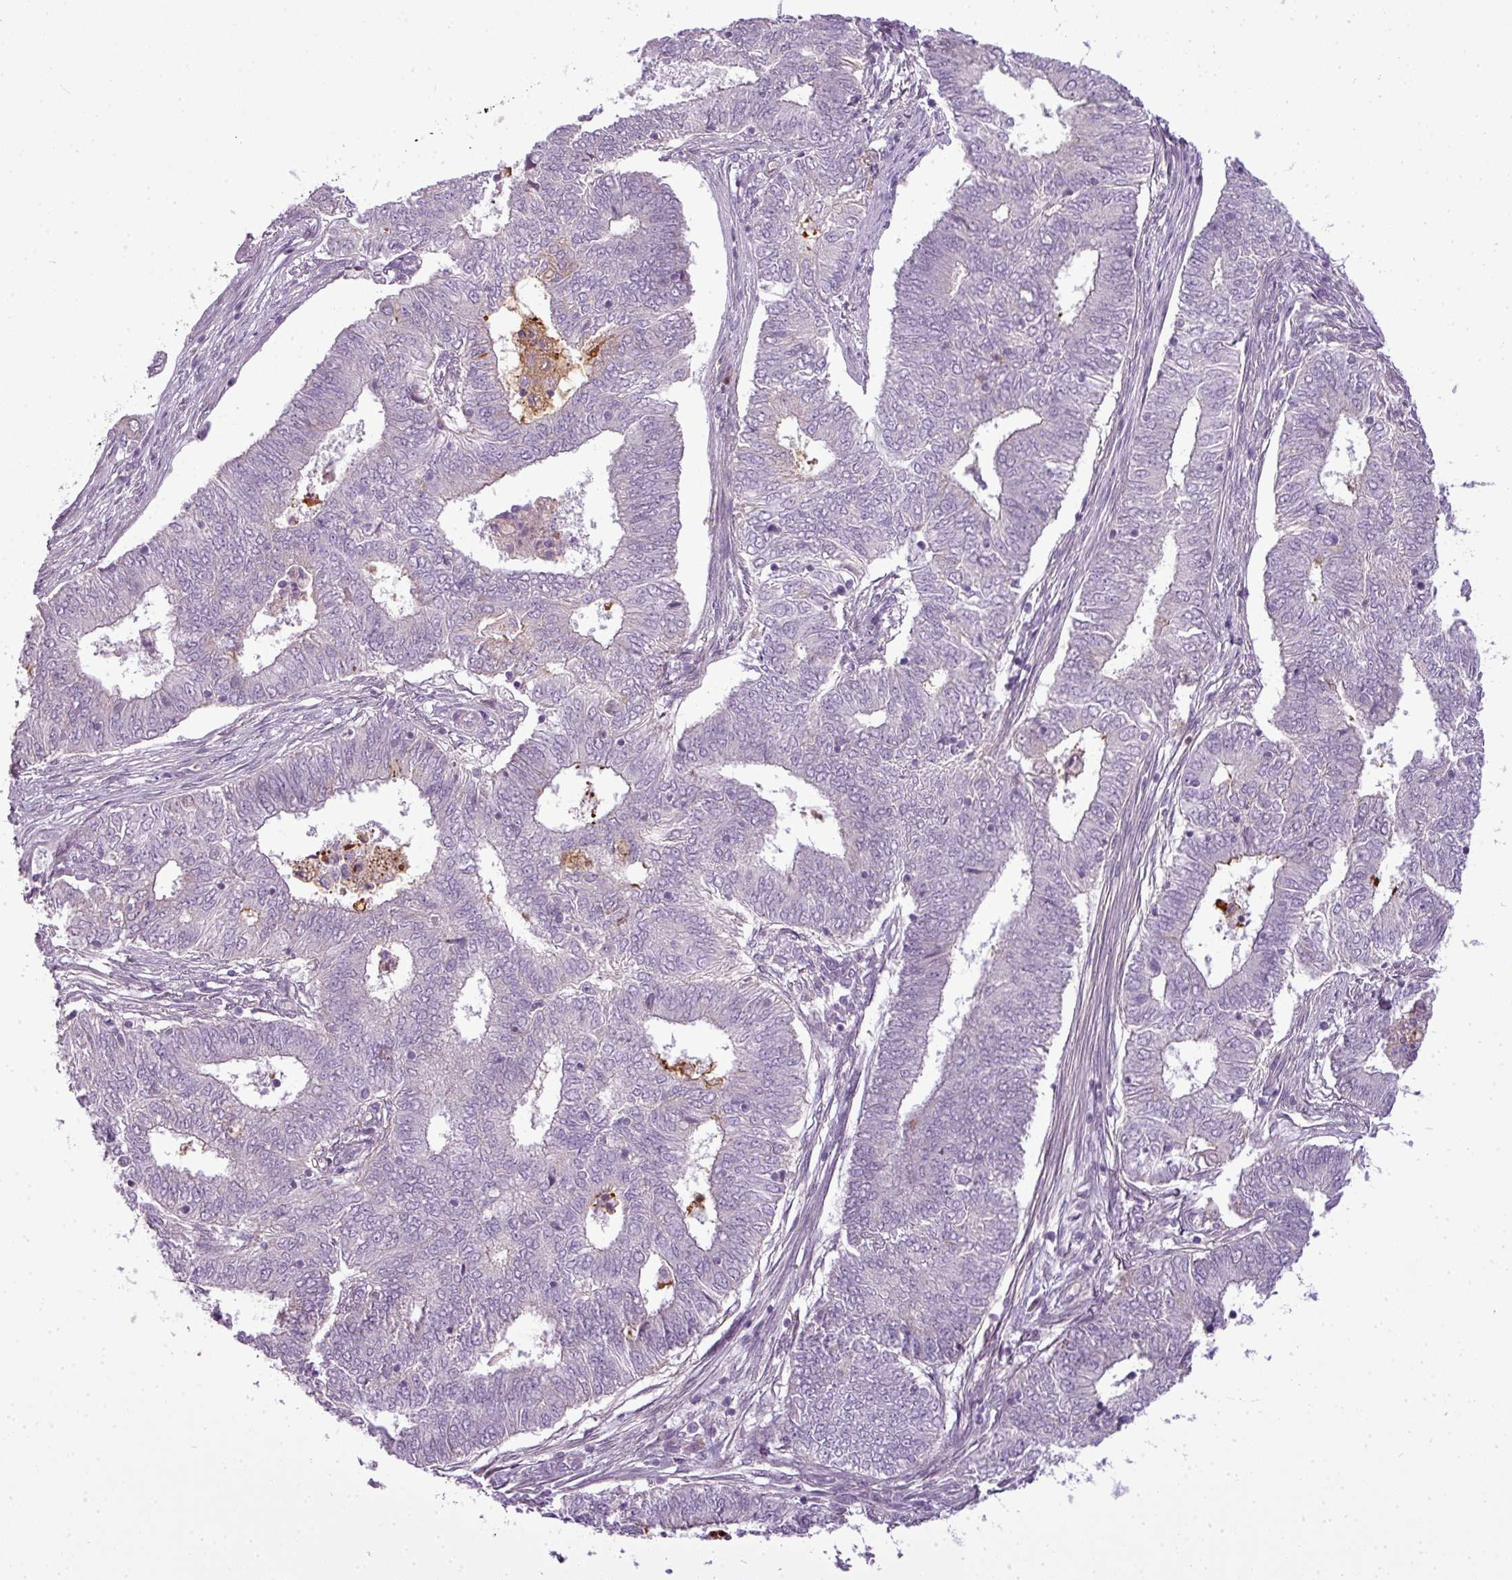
{"staining": {"intensity": "negative", "quantity": "none", "location": "none"}, "tissue": "endometrial cancer", "cell_type": "Tumor cells", "image_type": "cancer", "snomed": [{"axis": "morphology", "description": "Adenocarcinoma, NOS"}, {"axis": "topography", "description": "Endometrium"}], "caption": "IHC photomicrograph of adenocarcinoma (endometrial) stained for a protein (brown), which reveals no expression in tumor cells. (DAB immunohistochemistry visualized using brightfield microscopy, high magnification).", "gene": "C4B", "patient": {"sex": "female", "age": 62}}